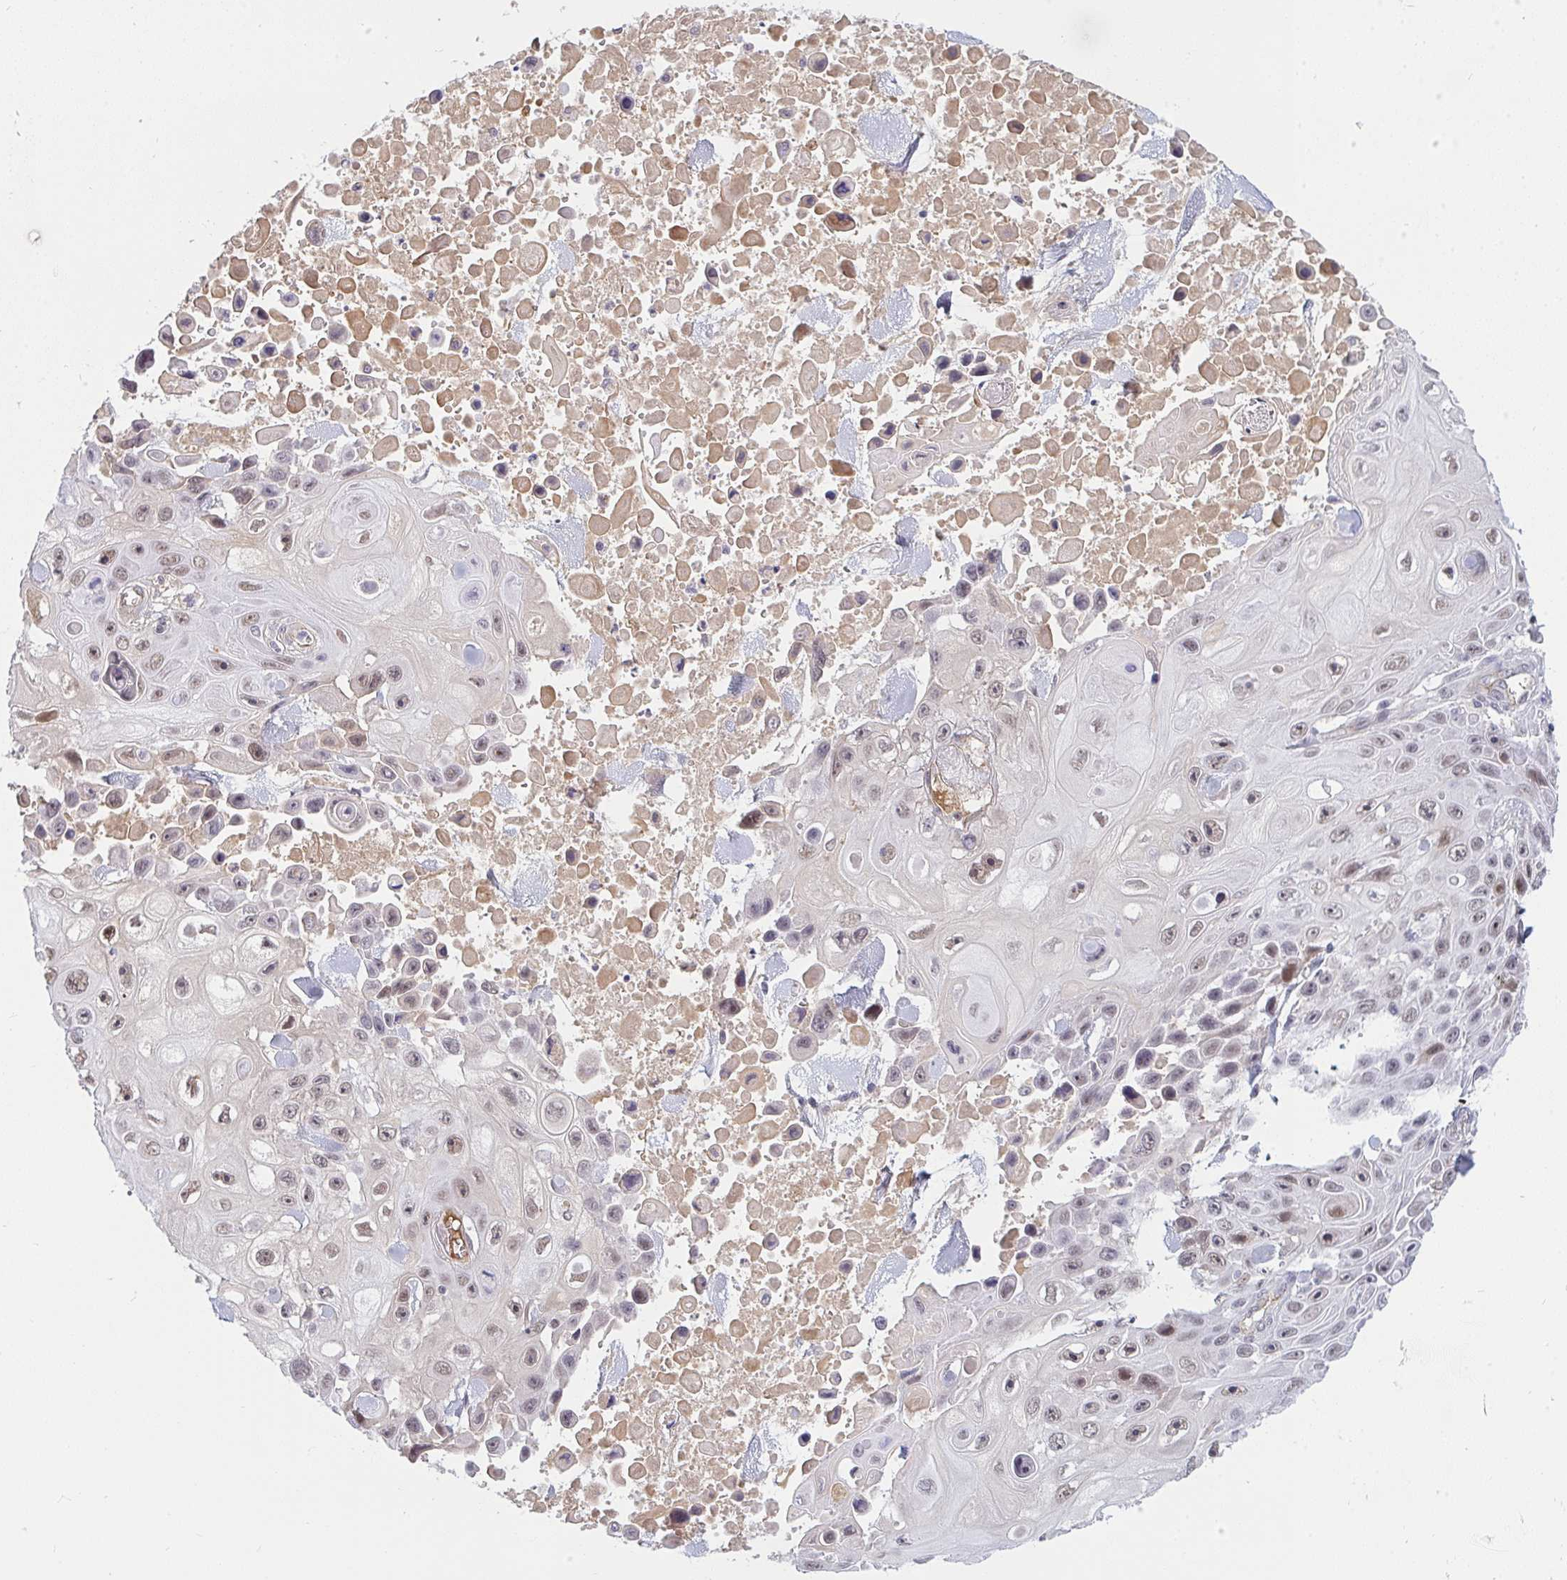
{"staining": {"intensity": "weak", "quantity": "25%-75%", "location": "nuclear"}, "tissue": "skin cancer", "cell_type": "Tumor cells", "image_type": "cancer", "snomed": [{"axis": "morphology", "description": "Squamous cell carcinoma, NOS"}, {"axis": "topography", "description": "Skin"}], "caption": "Protein staining displays weak nuclear positivity in approximately 25%-75% of tumor cells in skin squamous cell carcinoma.", "gene": "DSCAML1", "patient": {"sex": "male", "age": 82}}